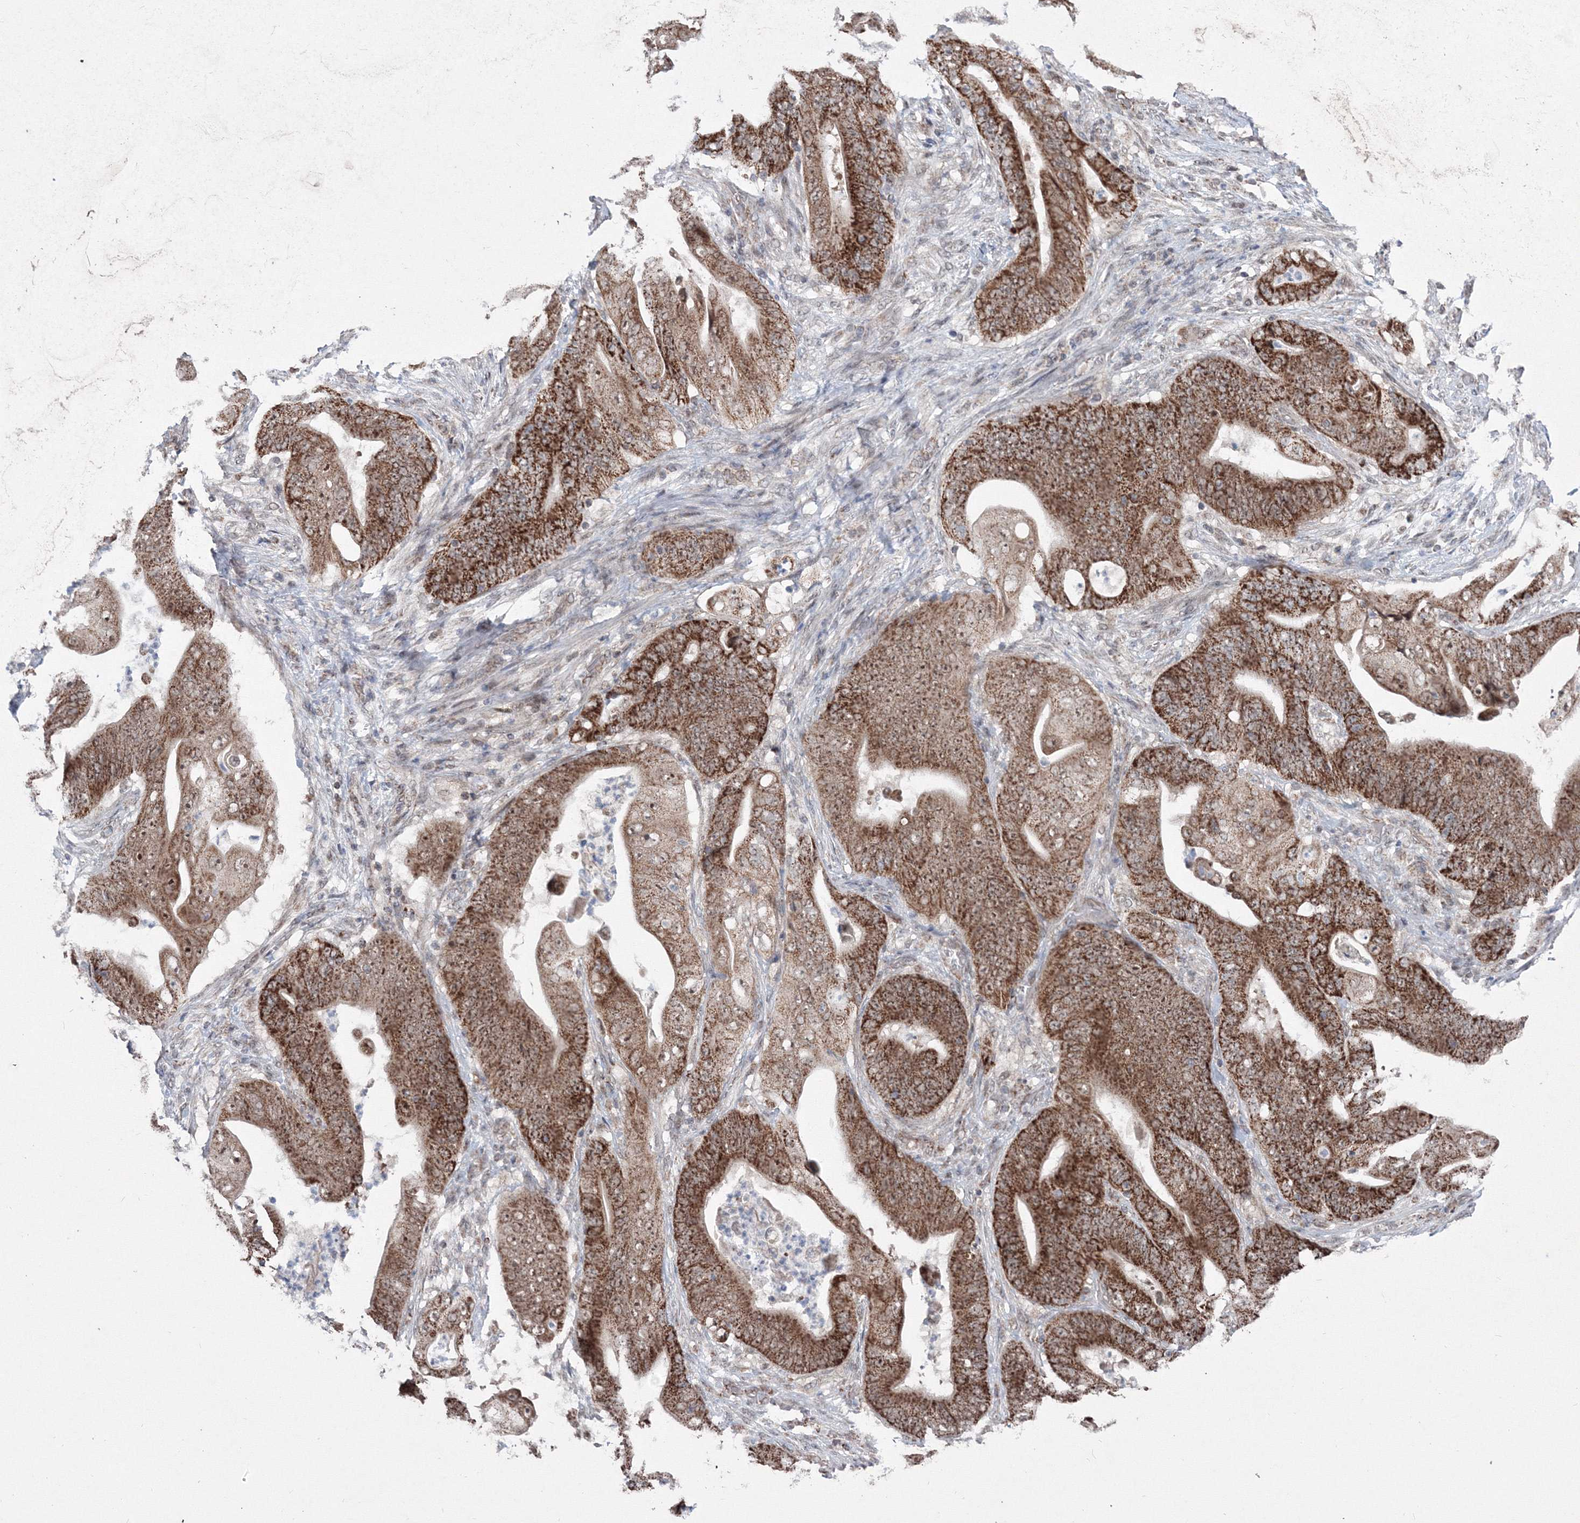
{"staining": {"intensity": "strong", "quantity": ">75%", "location": "cytoplasmic/membranous,nuclear"}, "tissue": "stomach cancer", "cell_type": "Tumor cells", "image_type": "cancer", "snomed": [{"axis": "morphology", "description": "Adenocarcinoma, NOS"}, {"axis": "topography", "description": "Stomach"}], "caption": "Immunohistochemical staining of stomach cancer (adenocarcinoma) reveals high levels of strong cytoplasmic/membranous and nuclear positivity in approximately >75% of tumor cells. (DAB IHC, brown staining for protein, blue staining for nuclei).", "gene": "GRSF1", "patient": {"sex": "female", "age": 73}}